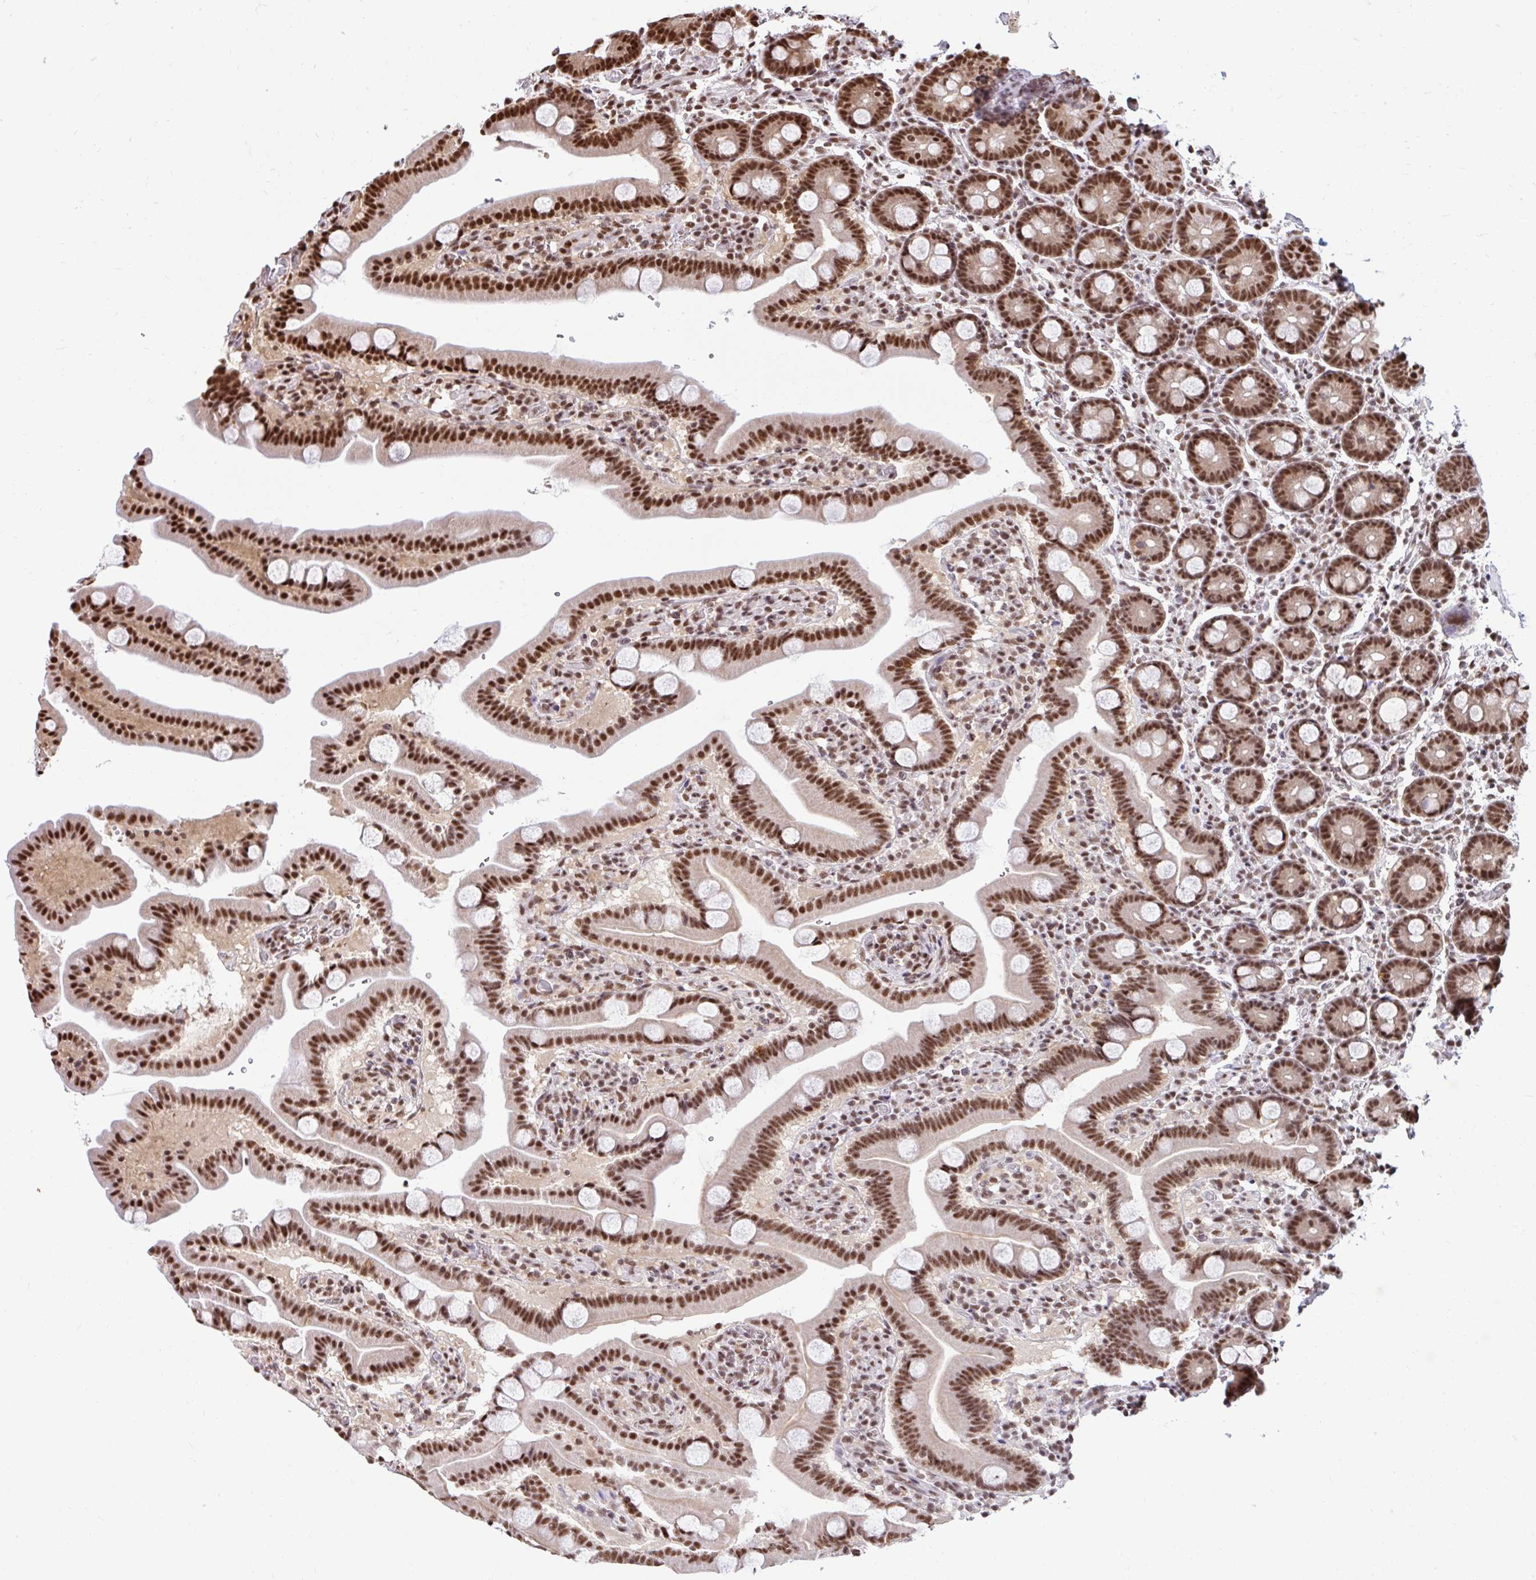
{"staining": {"intensity": "strong", "quantity": ">75%", "location": "nuclear"}, "tissue": "duodenum", "cell_type": "Glandular cells", "image_type": "normal", "snomed": [{"axis": "morphology", "description": "Normal tissue, NOS"}, {"axis": "topography", "description": "Duodenum"}], "caption": "A histopathology image showing strong nuclear staining in approximately >75% of glandular cells in unremarkable duodenum, as visualized by brown immunohistochemical staining.", "gene": "ABCA9", "patient": {"sex": "male", "age": 55}}